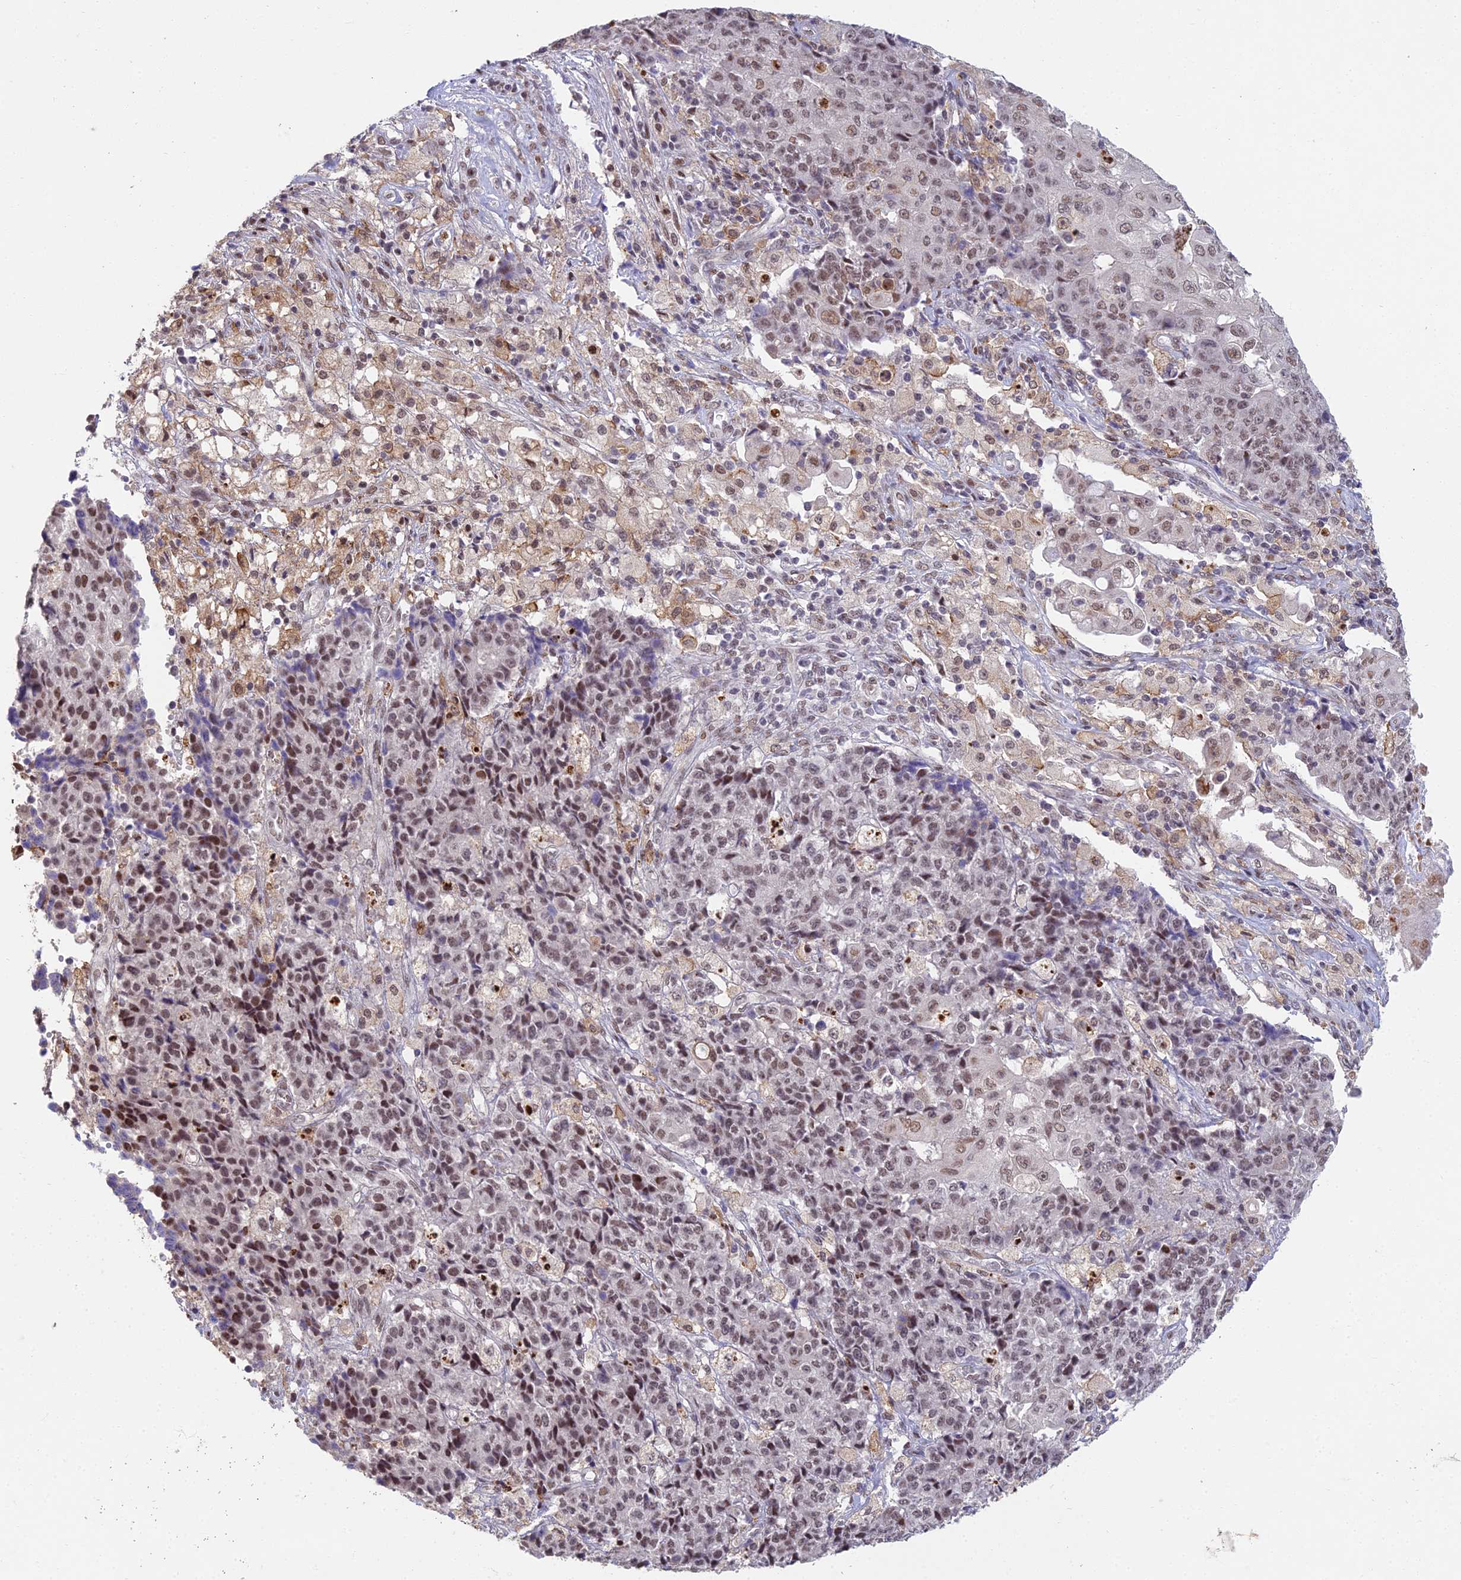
{"staining": {"intensity": "moderate", "quantity": ">75%", "location": "nuclear"}, "tissue": "ovarian cancer", "cell_type": "Tumor cells", "image_type": "cancer", "snomed": [{"axis": "morphology", "description": "Carcinoma, endometroid"}, {"axis": "topography", "description": "Ovary"}], "caption": "This histopathology image exhibits IHC staining of ovarian cancer, with medium moderate nuclear expression in approximately >75% of tumor cells.", "gene": "ABHD17A", "patient": {"sex": "female", "age": 42}}